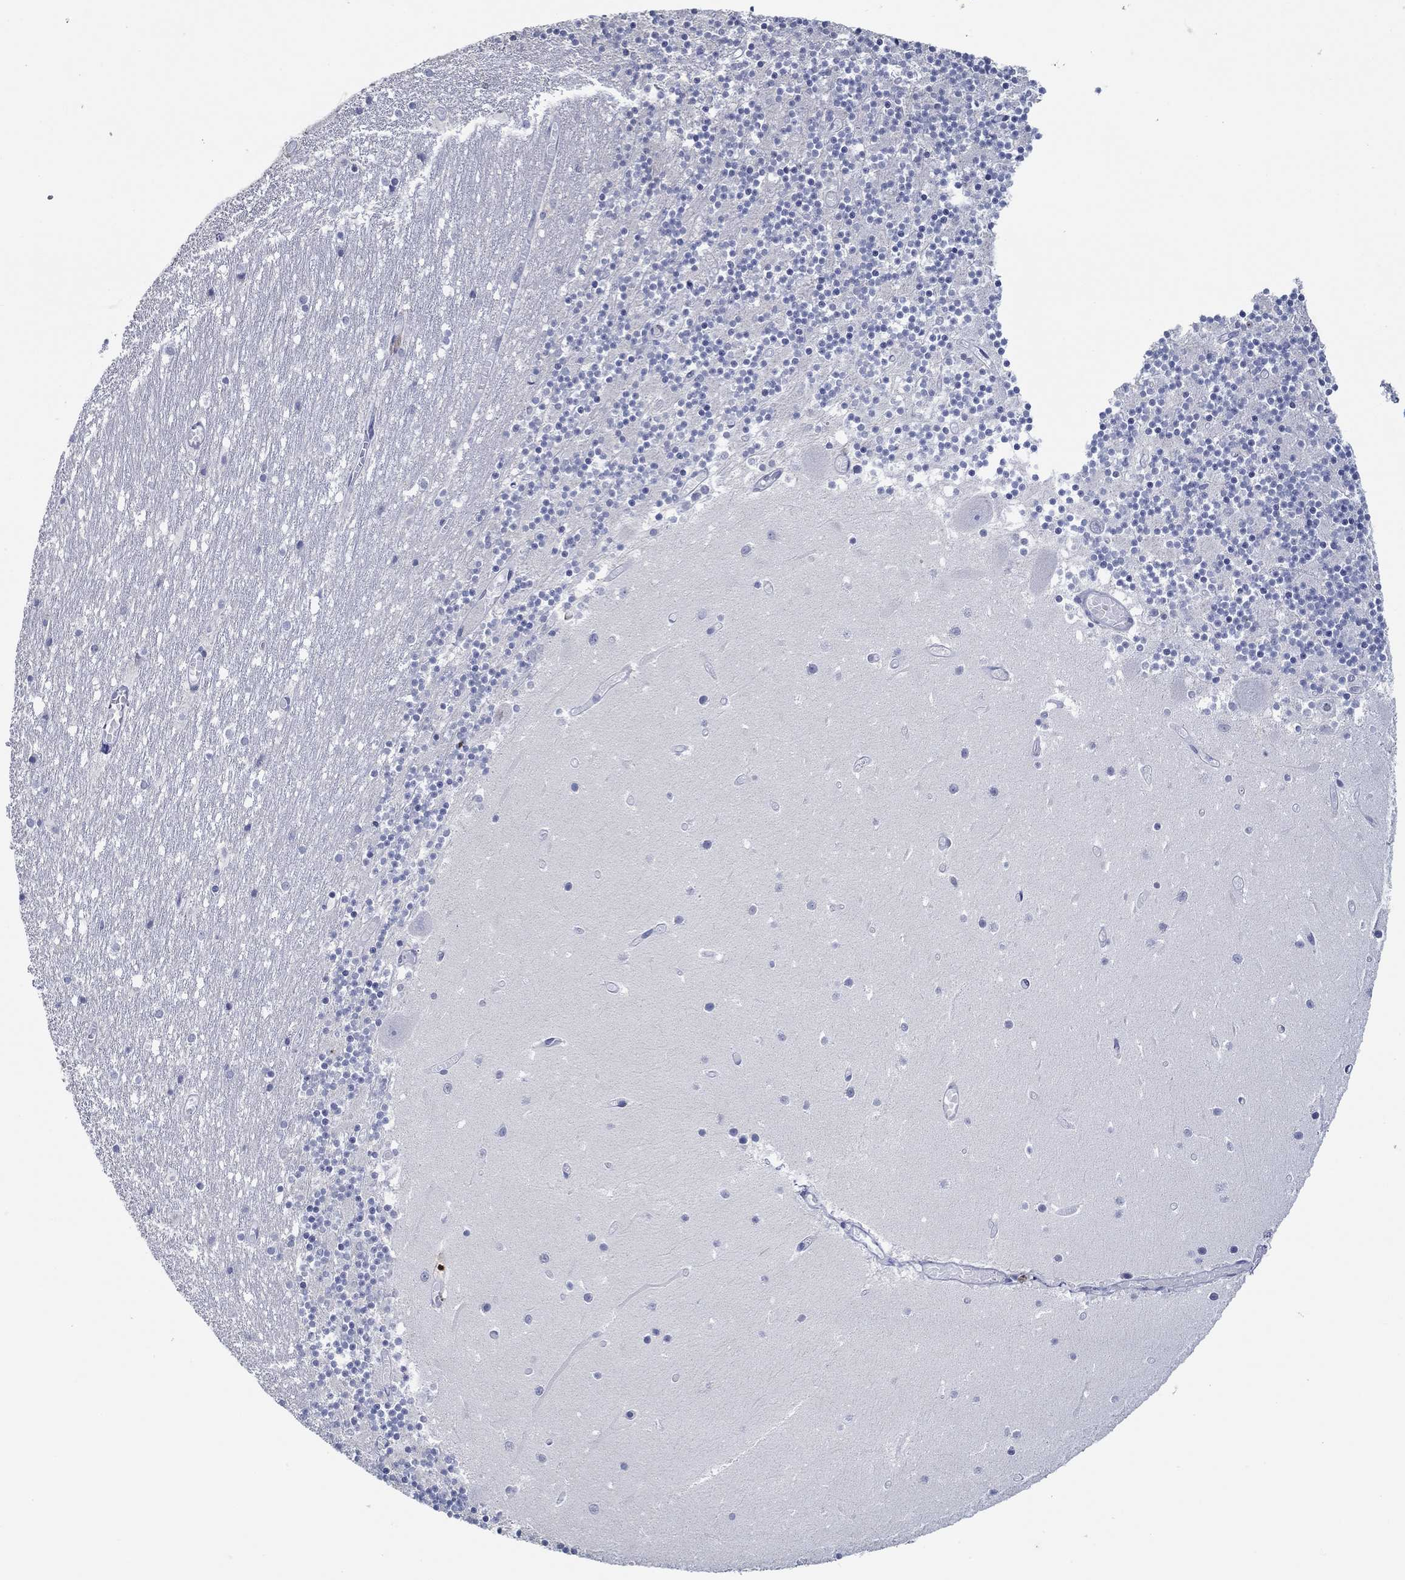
{"staining": {"intensity": "negative", "quantity": "none", "location": "none"}, "tissue": "cerebellum", "cell_type": "Cells in granular layer", "image_type": "normal", "snomed": [{"axis": "morphology", "description": "Normal tissue, NOS"}, {"axis": "topography", "description": "Cerebellum"}], "caption": "The micrograph shows no staining of cells in granular layer in benign cerebellum.", "gene": "GATA2", "patient": {"sex": "female", "age": 28}}